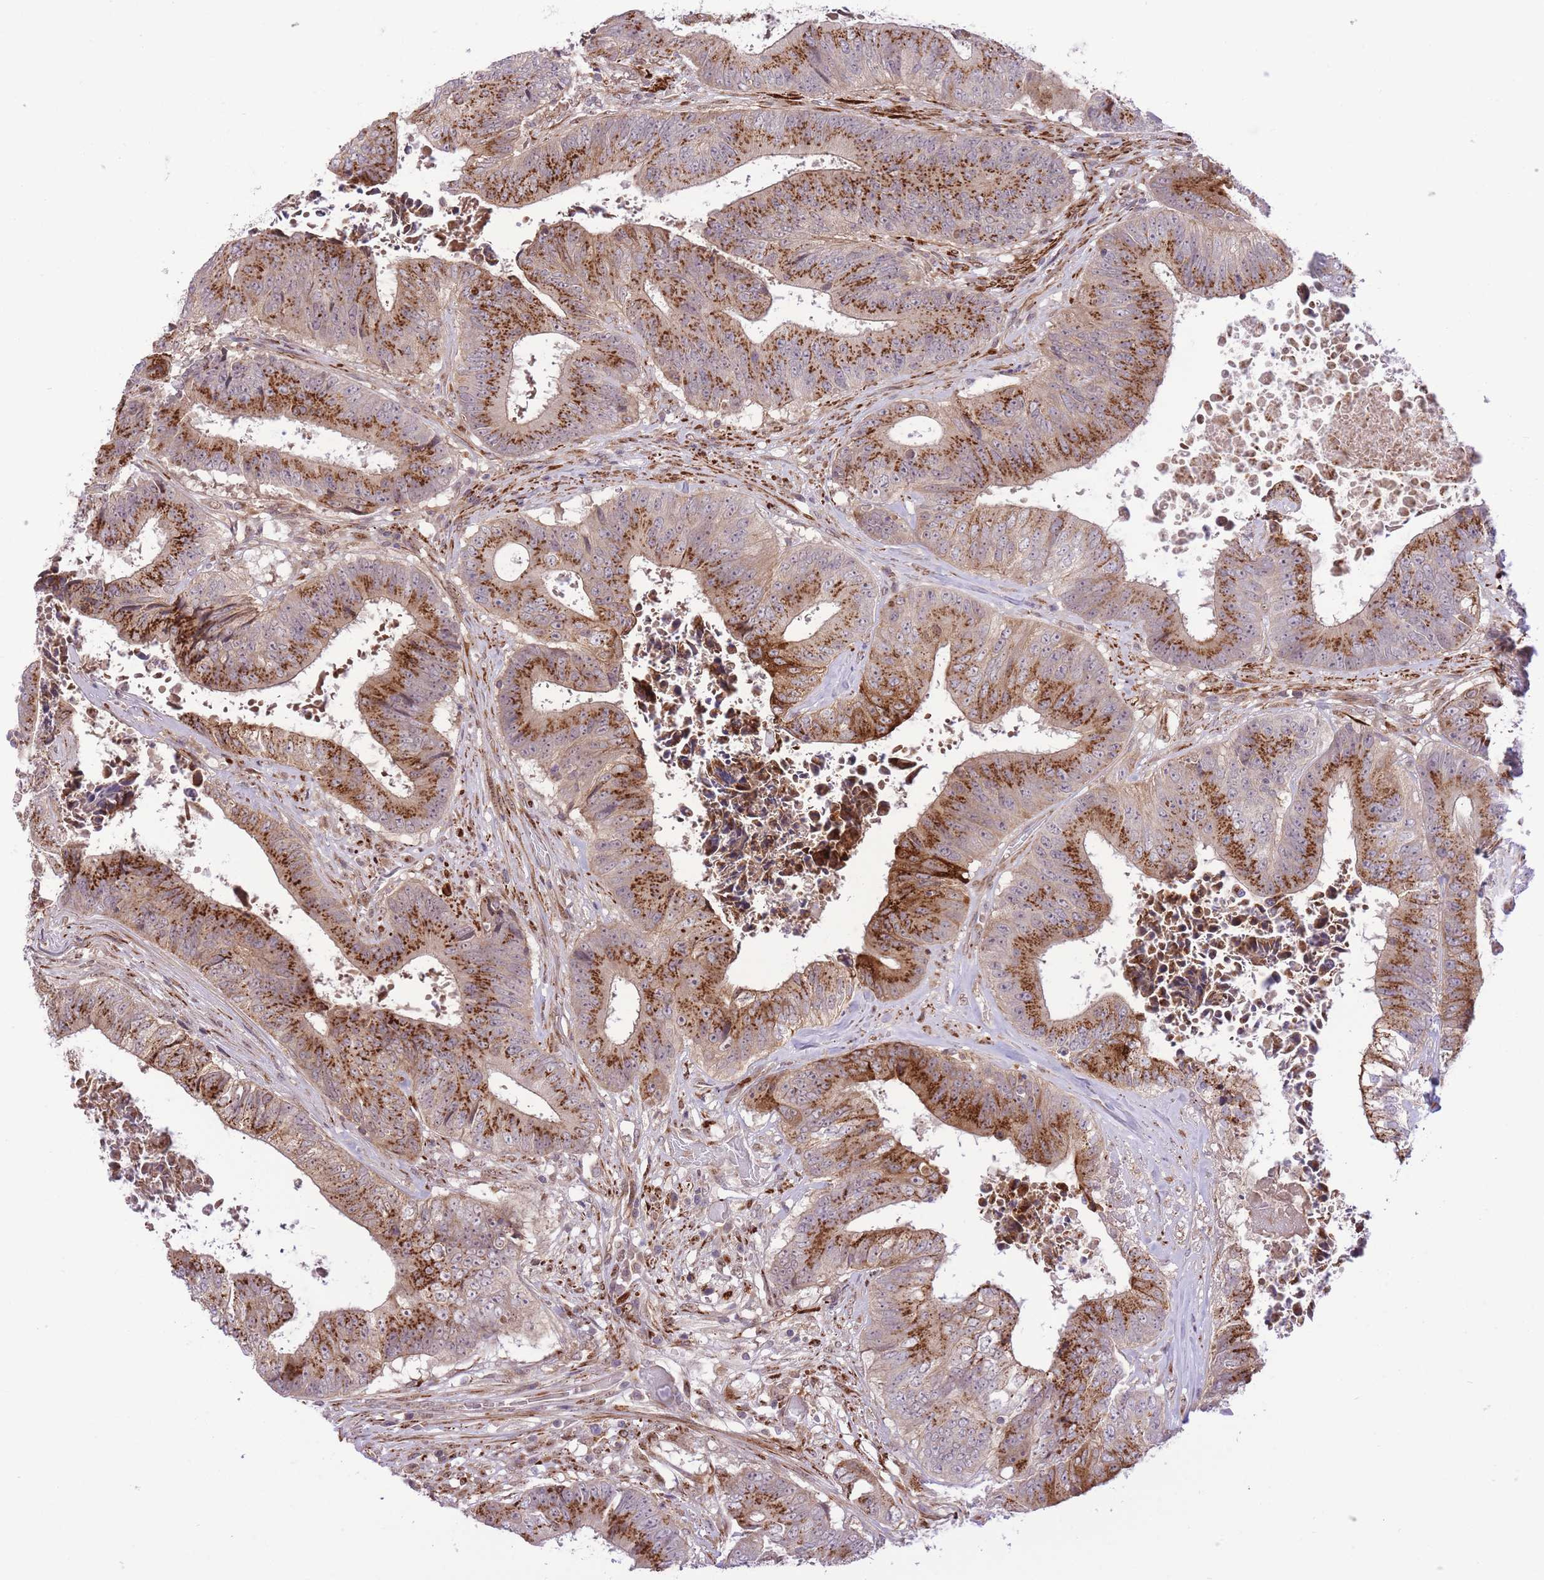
{"staining": {"intensity": "strong", "quantity": ">75%", "location": "cytoplasmic/membranous"}, "tissue": "colorectal cancer", "cell_type": "Tumor cells", "image_type": "cancer", "snomed": [{"axis": "morphology", "description": "Adenocarcinoma, NOS"}, {"axis": "topography", "description": "Rectum"}], "caption": "This is a histology image of immunohistochemistry staining of colorectal adenocarcinoma, which shows strong positivity in the cytoplasmic/membranous of tumor cells.", "gene": "ZBED5", "patient": {"sex": "male", "age": 72}}